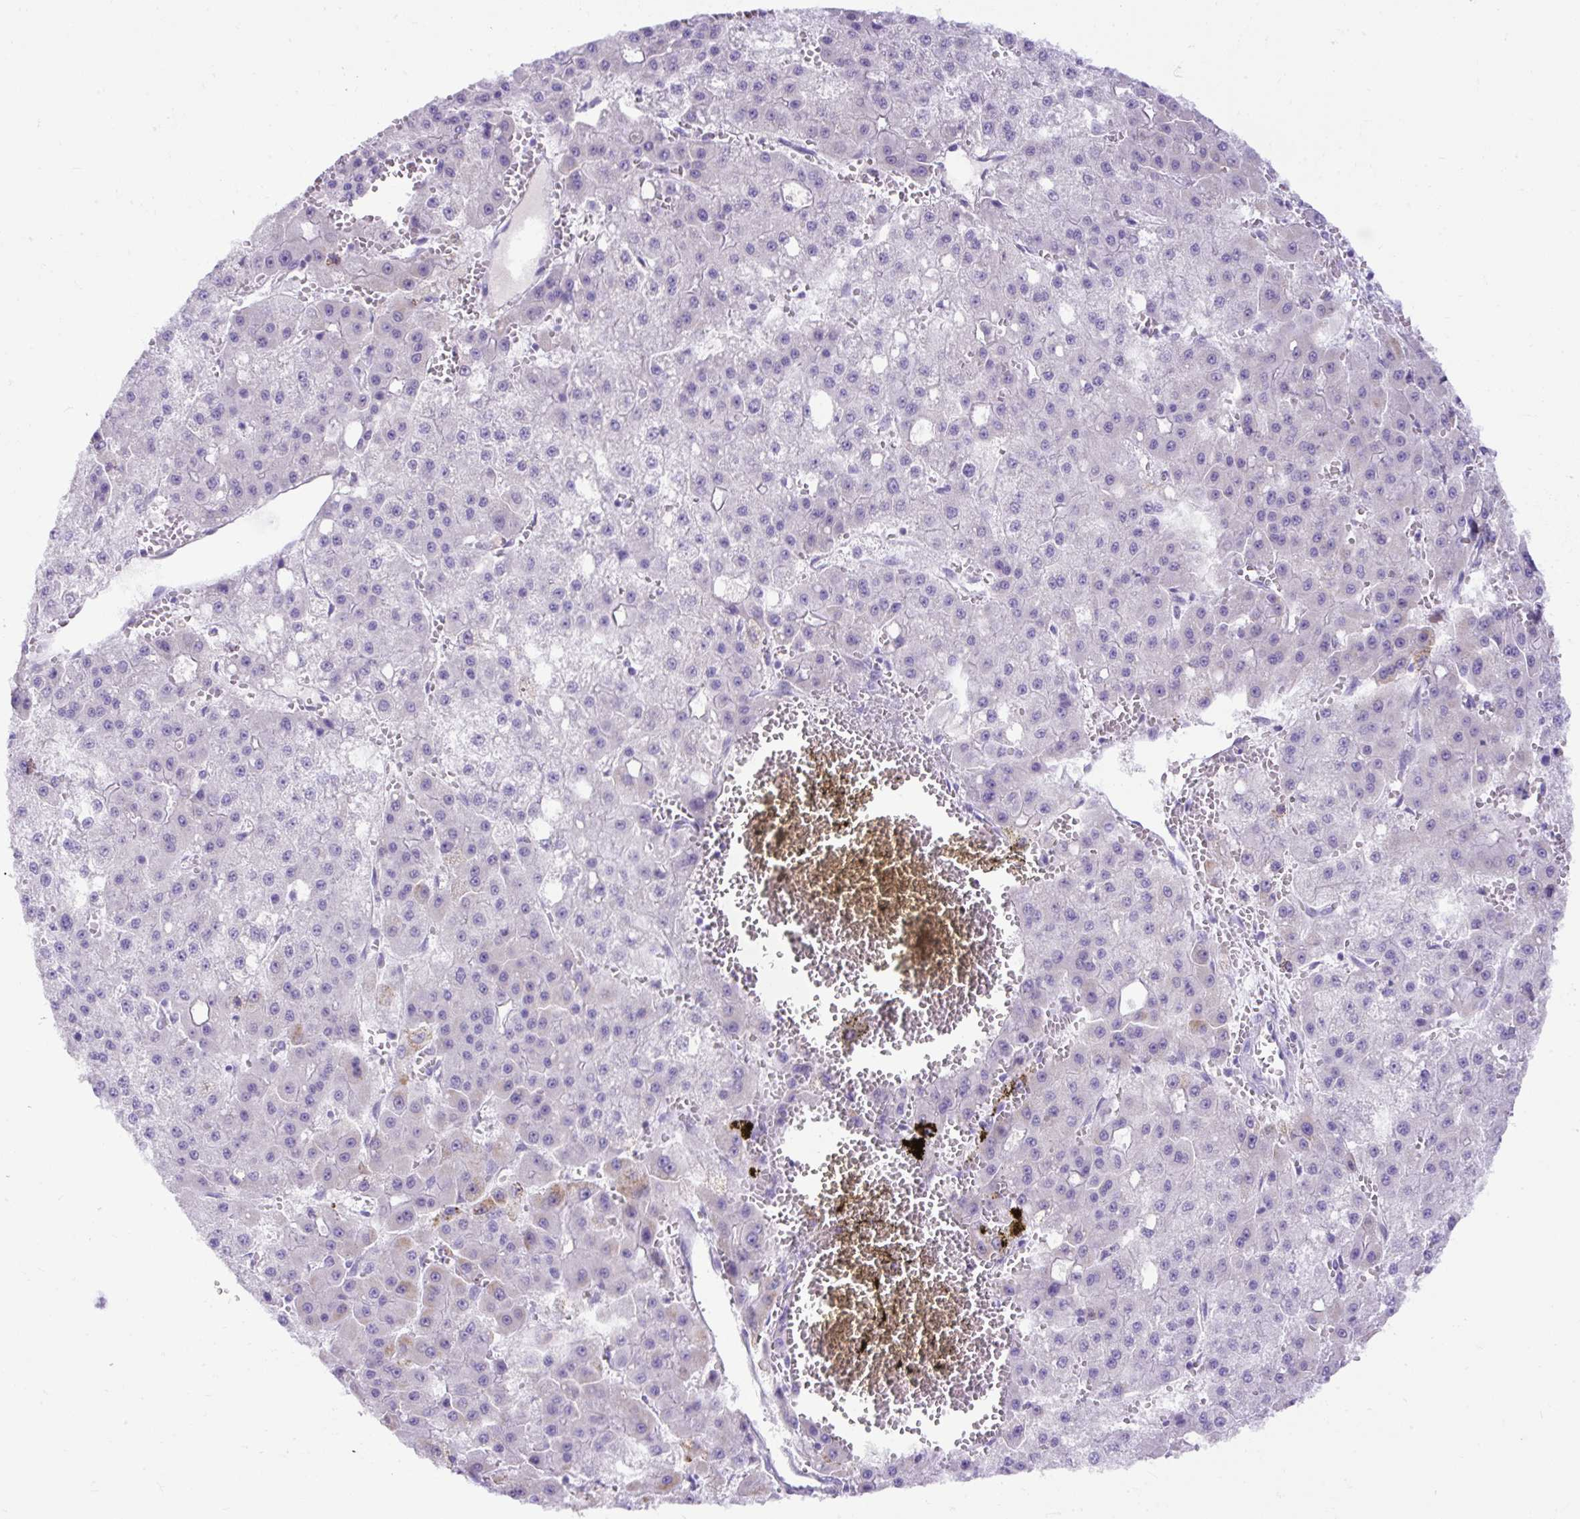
{"staining": {"intensity": "negative", "quantity": "none", "location": "none"}, "tissue": "liver cancer", "cell_type": "Tumor cells", "image_type": "cancer", "snomed": [{"axis": "morphology", "description": "Carcinoma, Hepatocellular, NOS"}, {"axis": "topography", "description": "Liver"}], "caption": "DAB immunohistochemical staining of human liver cancer (hepatocellular carcinoma) reveals no significant staining in tumor cells. (Brightfield microscopy of DAB (3,3'-diaminobenzidine) IHC at high magnification).", "gene": "SPTBN5", "patient": {"sex": "male", "age": 47}}